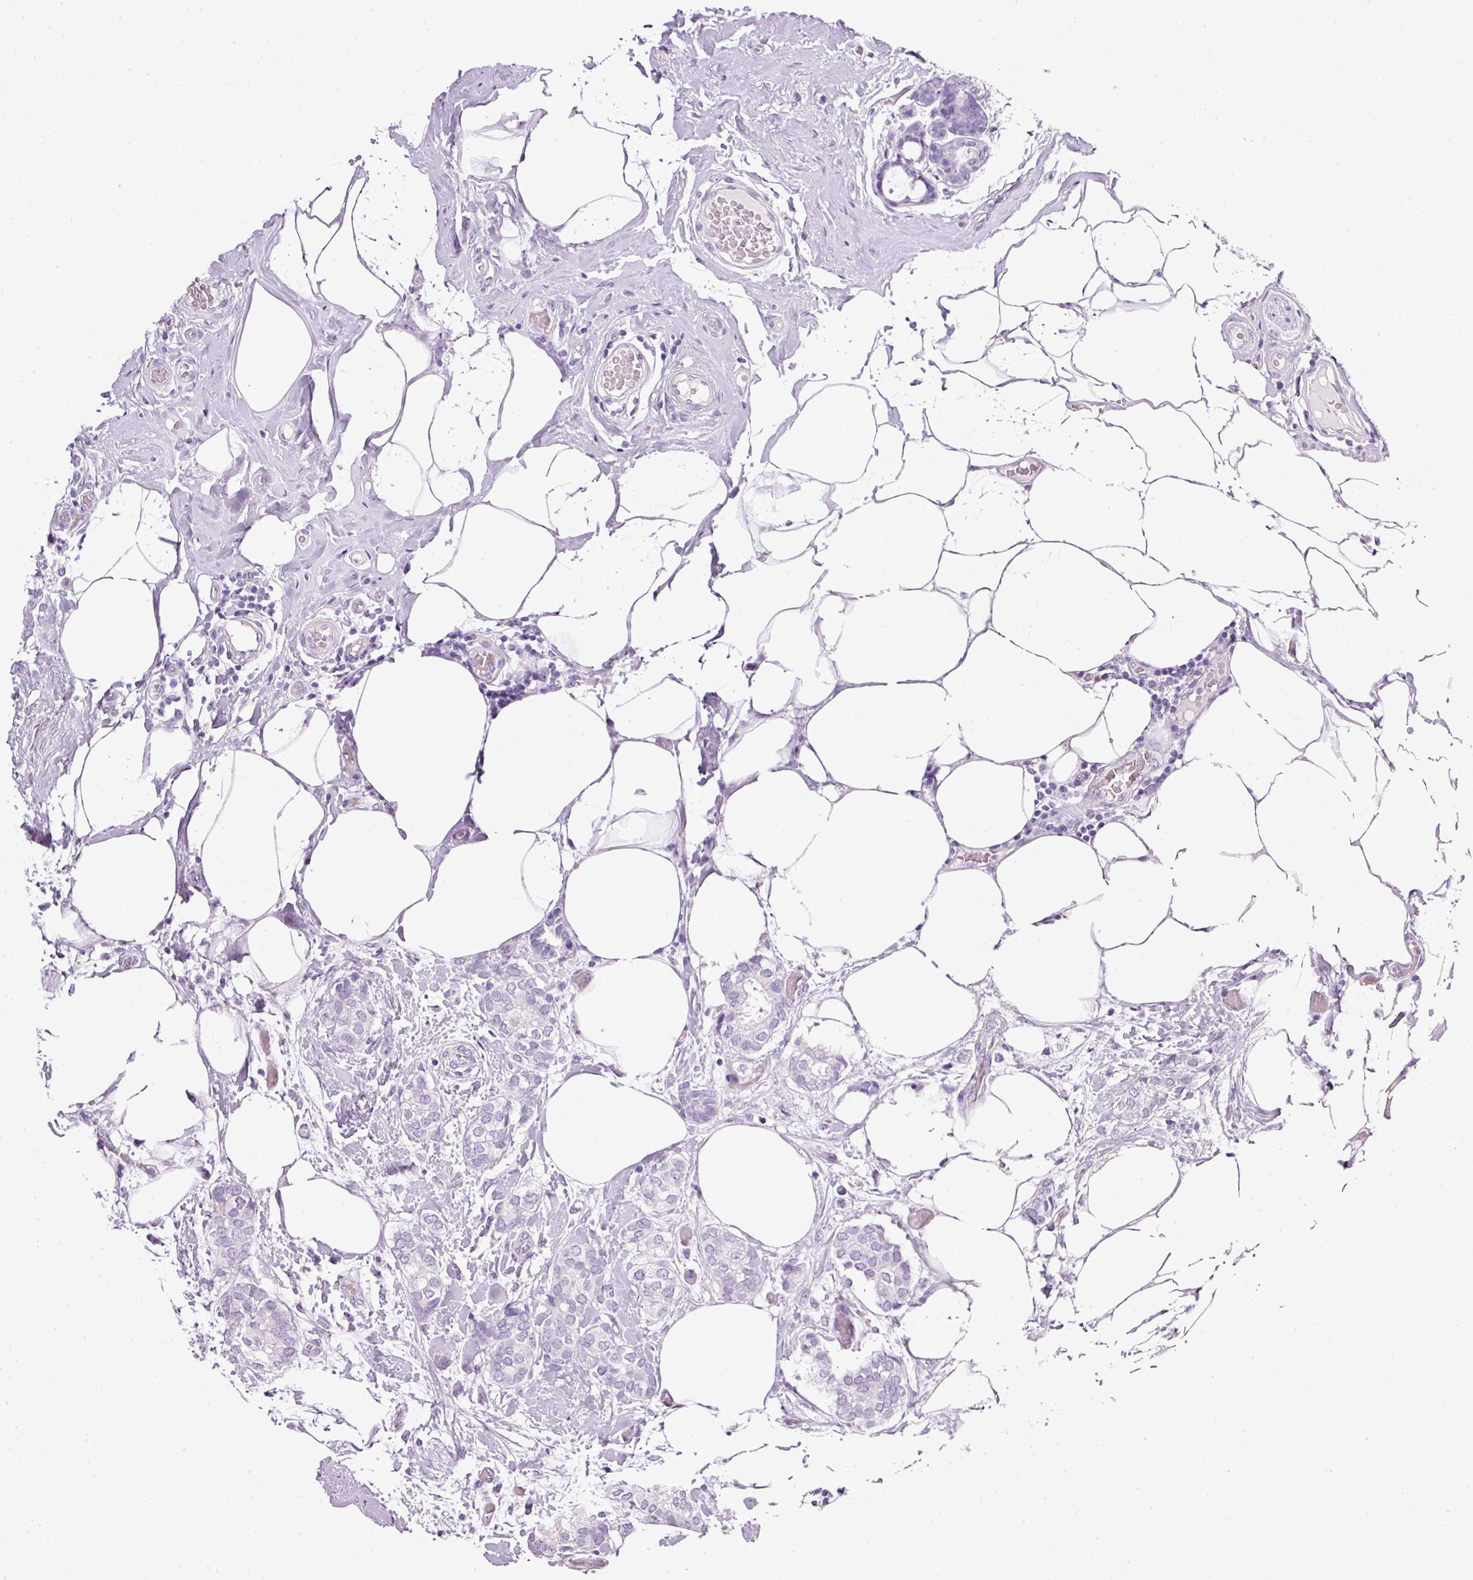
{"staining": {"intensity": "negative", "quantity": "none", "location": "none"}, "tissue": "breast cancer", "cell_type": "Tumor cells", "image_type": "cancer", "snomed": [{"axis": "morphology", "description": "Duct carcinoma"}, {"axis": "topography", "description": "Breast"}], "caption": "An image of breast cancer stained for a protein exhibits no brown staining in tumor cells.", "gene": "BSND", "patient": {"sex": "female", "age": 73}}